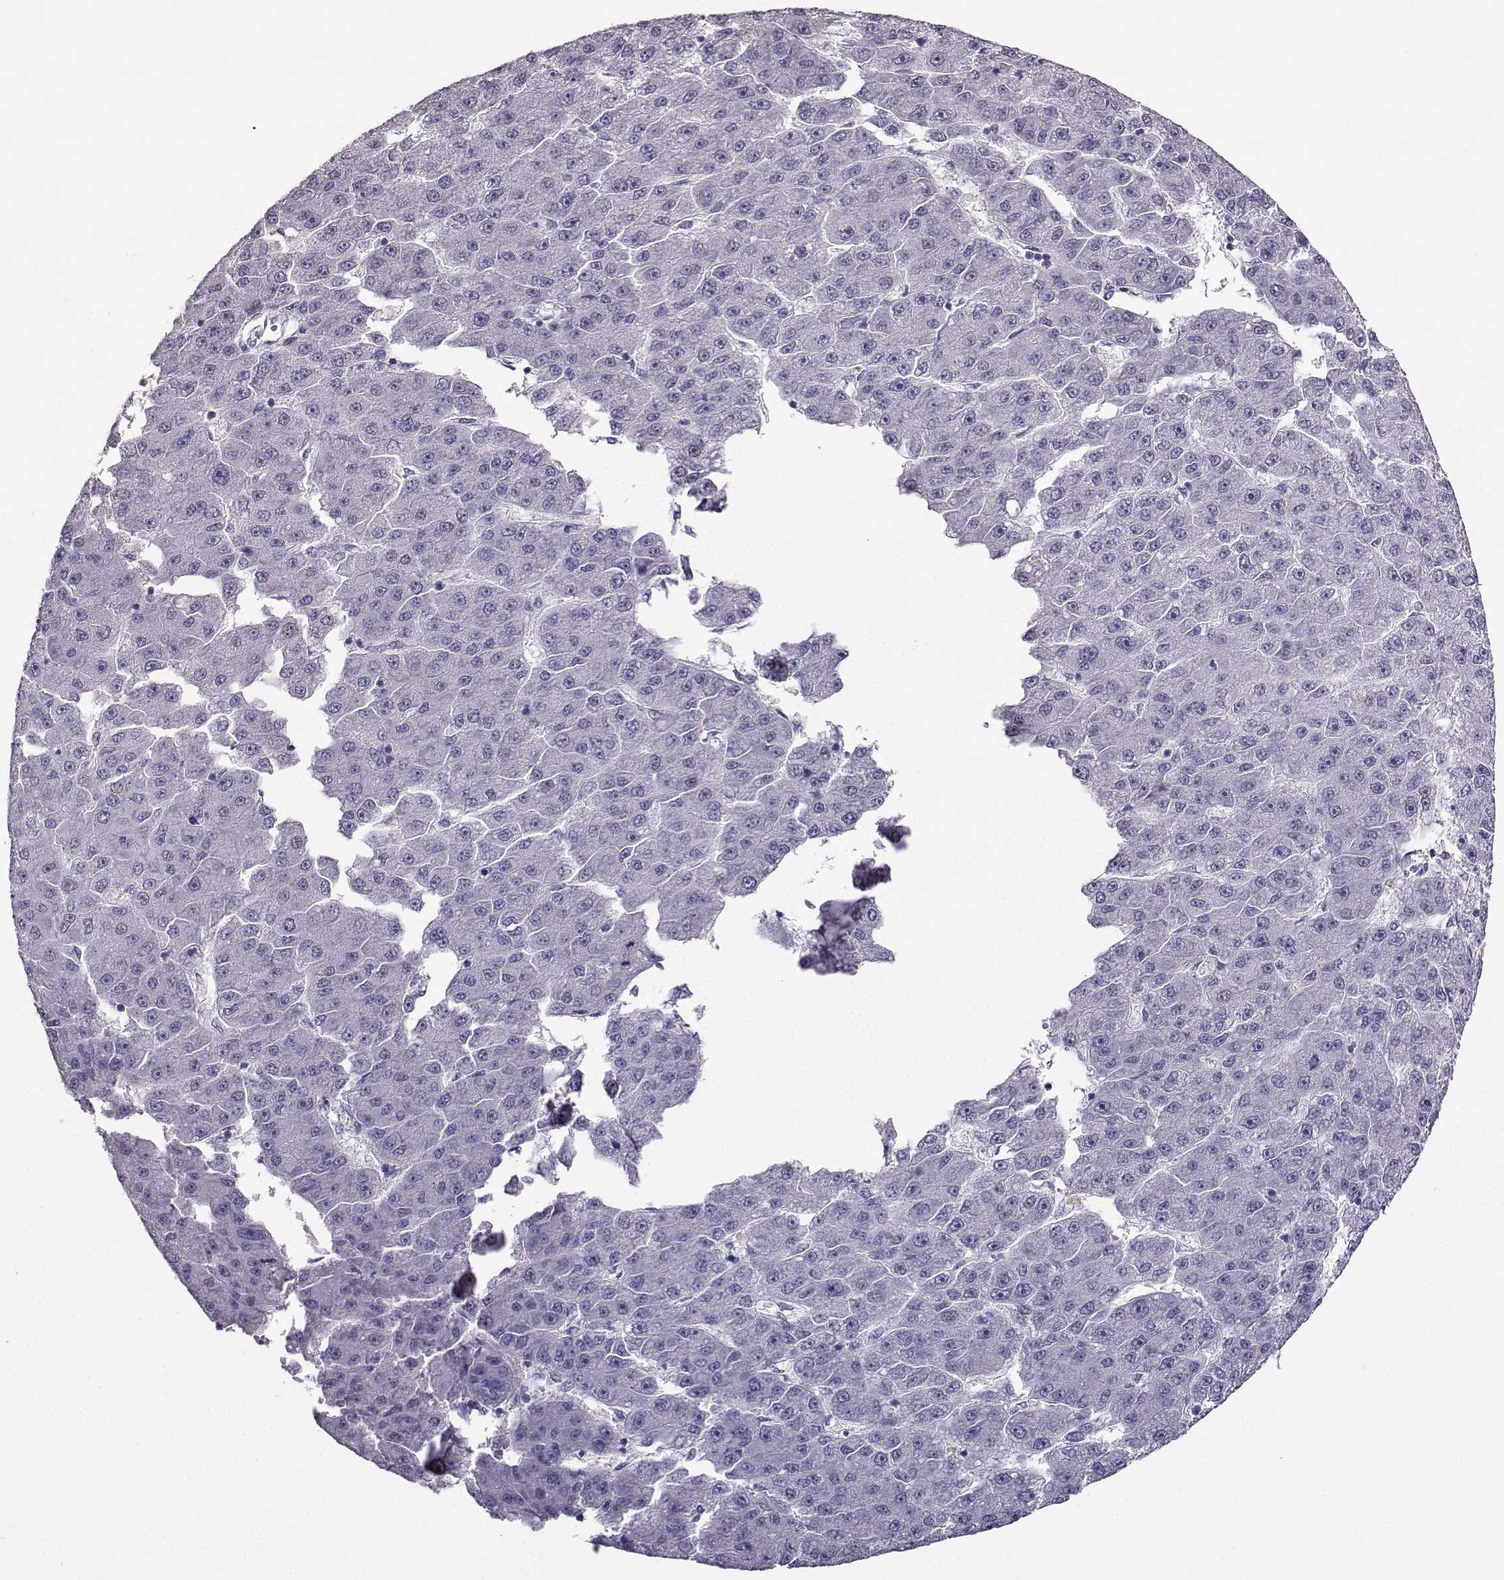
{"staining": {"intensity": "negative", "quantity": "none", "location": "none"}, "tissue": "liver cancer", "cell_type": "Tumor cells", "image_type": "cancer", "snomed": [{"axis": "morphology", "description": "Carcinoma, Hepatocellular, NOS"}, {"axis": "topography", "description": "Liver"}], "caption": "This image is of liver hepatocellular carcinoma stained with immunohistochemistry to label a protein in brown with the nuclei are counter-stained blue. There is no positivity in tumor cells.", "gene": "CARTPT", "patient": {"sex": "male", "age": 67}}